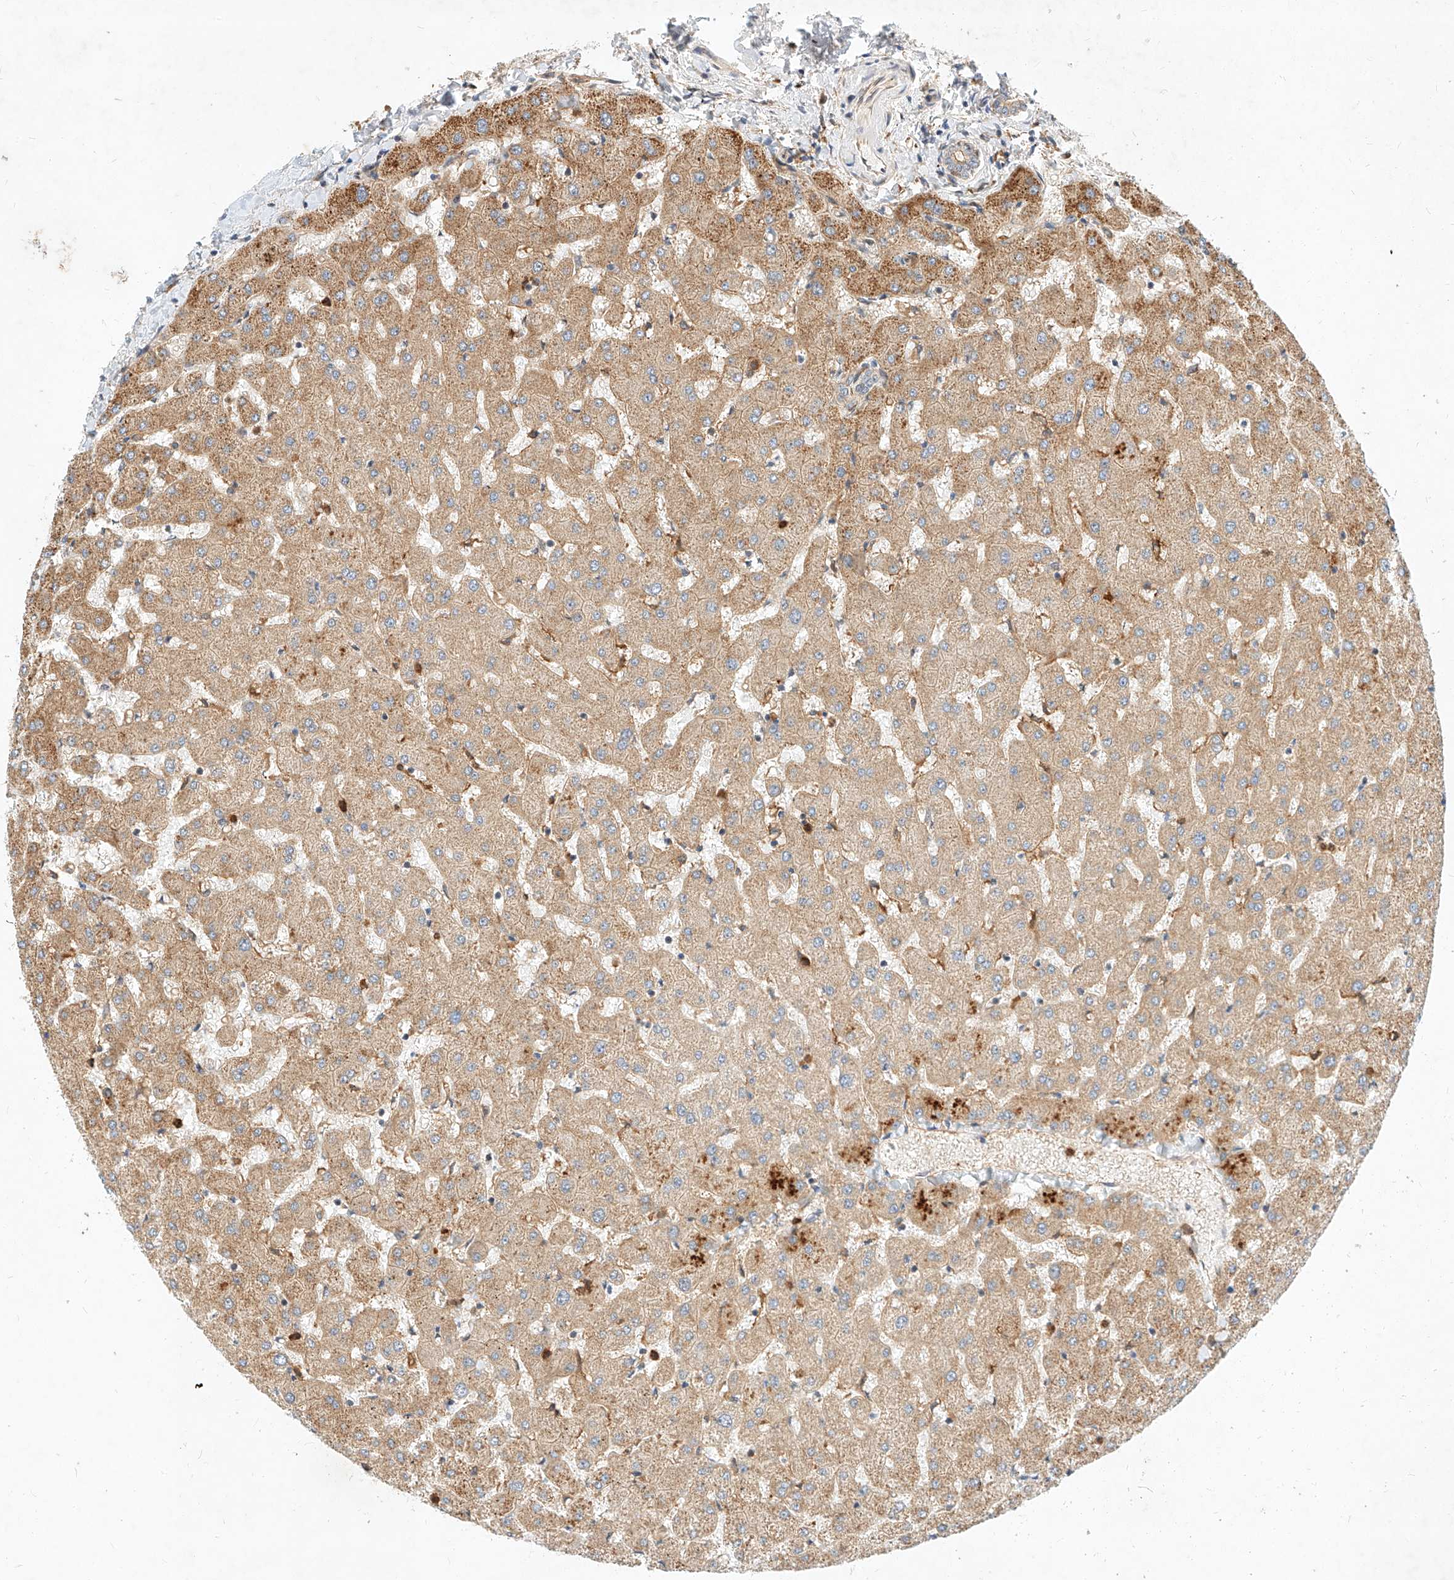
{"staining": {"intensity": "weak", "quantity": ">75%", "location": "cytoplasmic/membranous"}, "tissue": "liver", "cell_type": "Cholangiocytes", "image_type": "normal", "snomed": [{"axis": "morphology", "description": "Normal tissue, NOS"}, {"axis": "topography", "description": "Liver"}], "caption": "Weak cytoplasmic/membranous protein staining is present in about >75% of cholangiocytes in liver.", "gene": "NFAM1", "patient": {"sex": "female", "age": 63}}